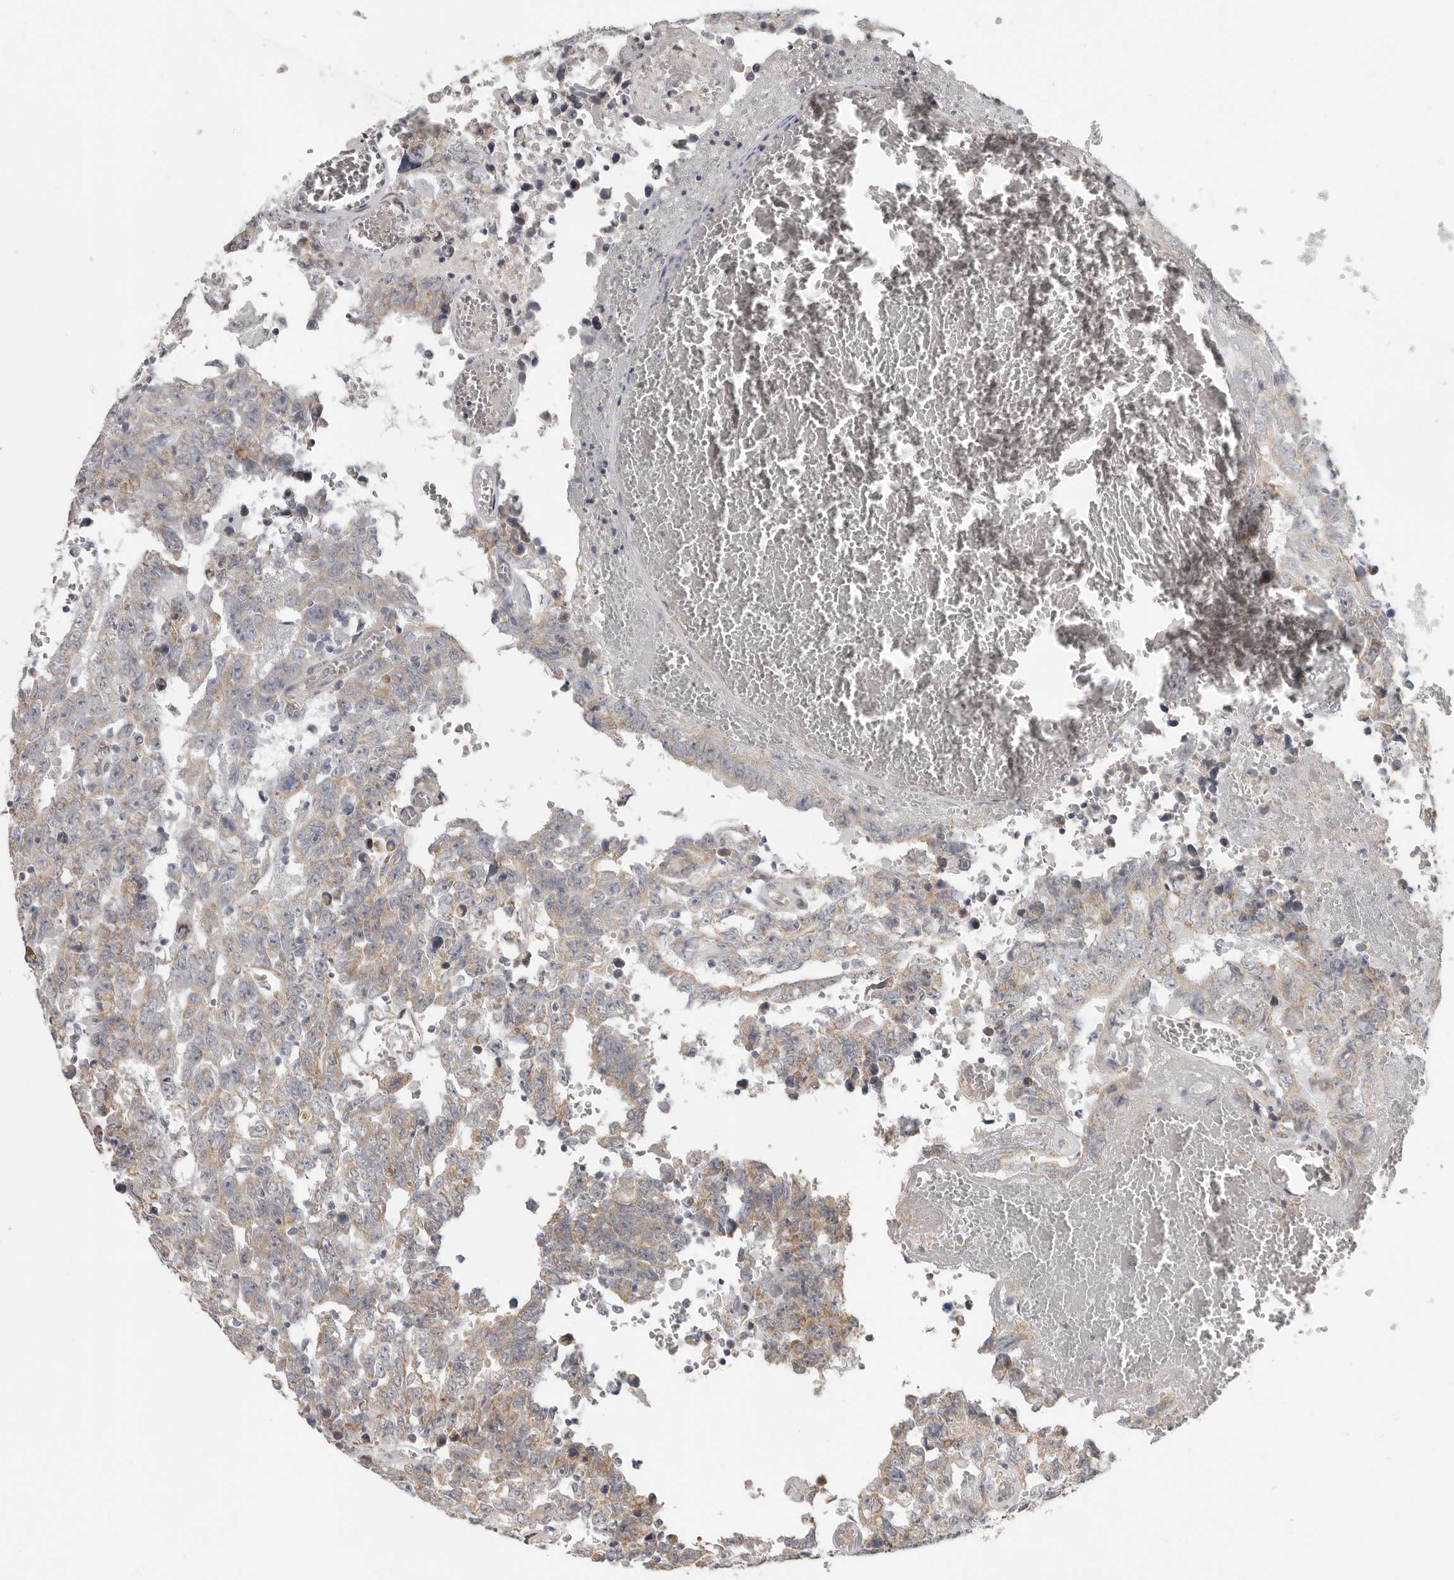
{"staining": {"intensity": "weak", "quantity": ">75%", "location": "cytoplasmic/membranous"}, "tissue": "testis cancer", "cell_type": "Tumor cells", "image_type": "cancer", "snomed": [{"axis": "morphology", "description": "Carcinoma, Embryonal, NOS"}, {"axis": "topography", "description": "Testis"}], "caption": "Immunohistochemical staining of embryonal carcinoma (testis) exhibits low levels of weak cytoplasmic/membranous protein expression in approximately >75% of tumor cells. (Brightfield microscopy of DAB IHC at high magnification).", "gene": "UNK", "patient": {"sex": "male", "age": 26}}